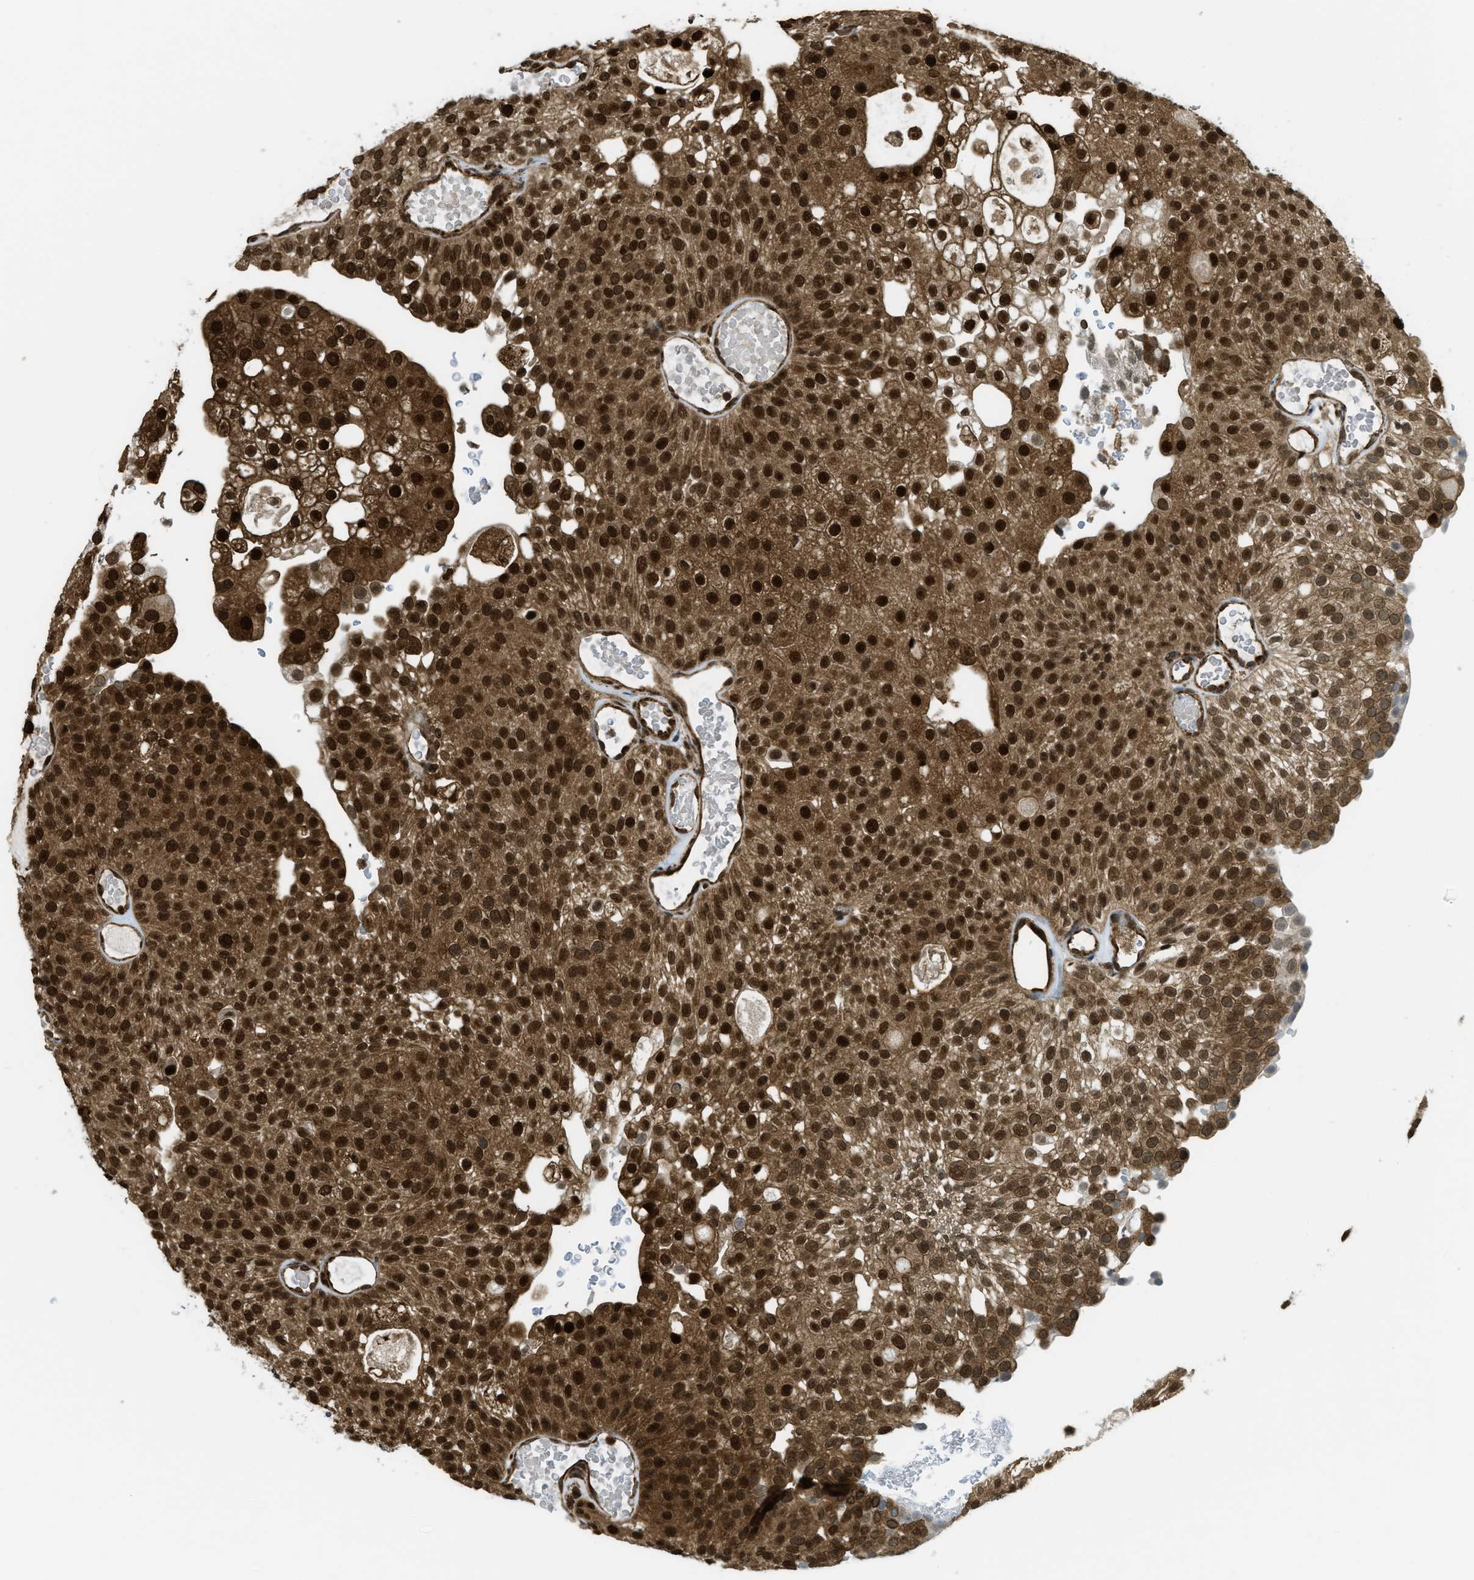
{"staining": {"intensity": "strong", "quantity": ">75%", "location": "cytoplasmic/membranous,nuclear"}, "tissue": "urothelial cancer", "cell_type": "Tumor cells", "image_type": "cancer", "snomed": [{"axis": "morphology", "description": "Urothelial carcinoma, Low grade"}, {"axis": "topography", "description": "Urinary bladder"}], "caption": "DAB immunohistochemical staining of human urothelial carcinoma (low-grade) shows strong cytoplasmic/membranous and nuclear protein expression in about >75% of tumor cells.", "gene": "TNPO1", "patient": {"sex": "male", "age": 78}}